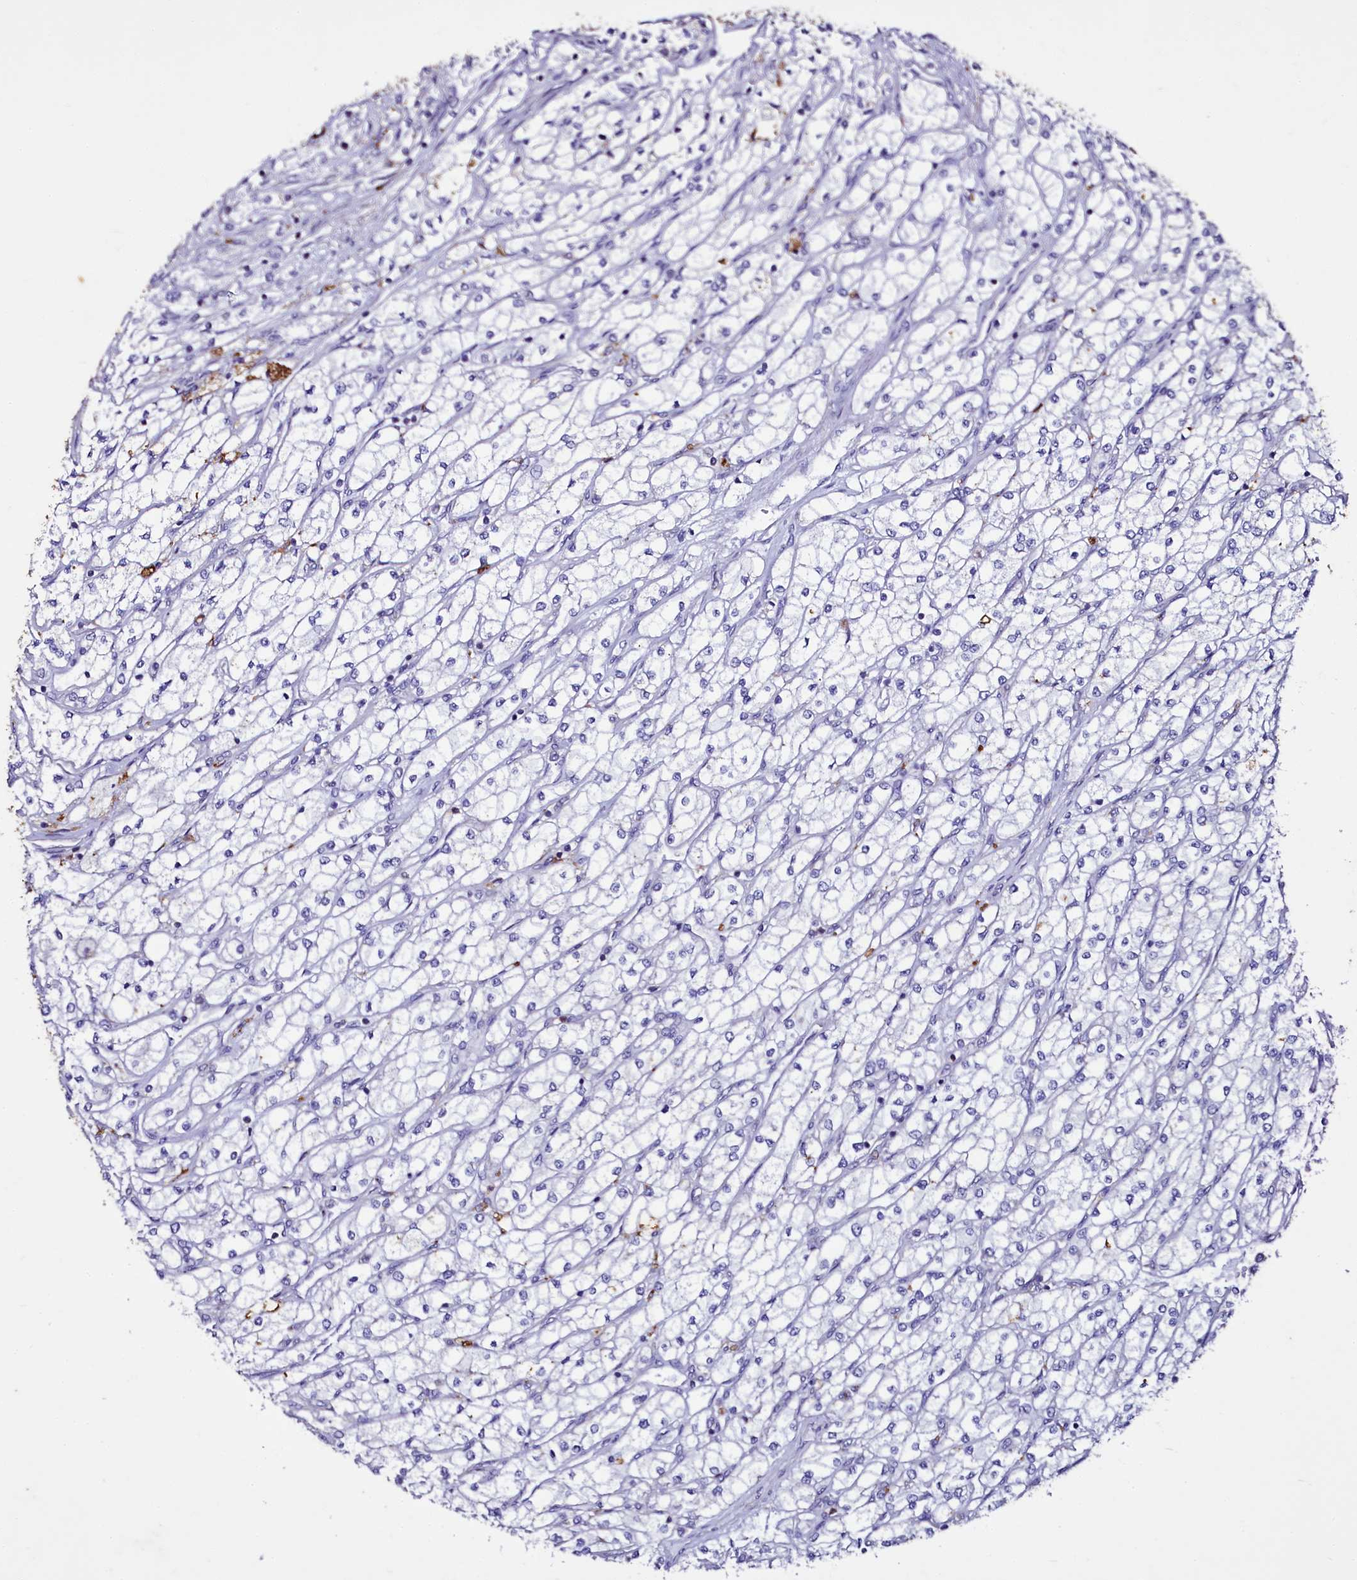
{"staining": {"intensity": "negative", "quantity": "none", "location": "none"}, "tissue": "renal cancer", "cell_type": "Tumor cells", "image_type": "cancer", "snomed": [{"axis": "morphology", "description": "Adenocarcinoma, NOS"}, {"axis": "topography", "description": "Kidney"}], "caption": "An image of human renal cancer (adenocarcinoma) is negative for staining in tumor cells.", "gene": "SELENOT", "patient": {"sex": "male", "age": 80}}